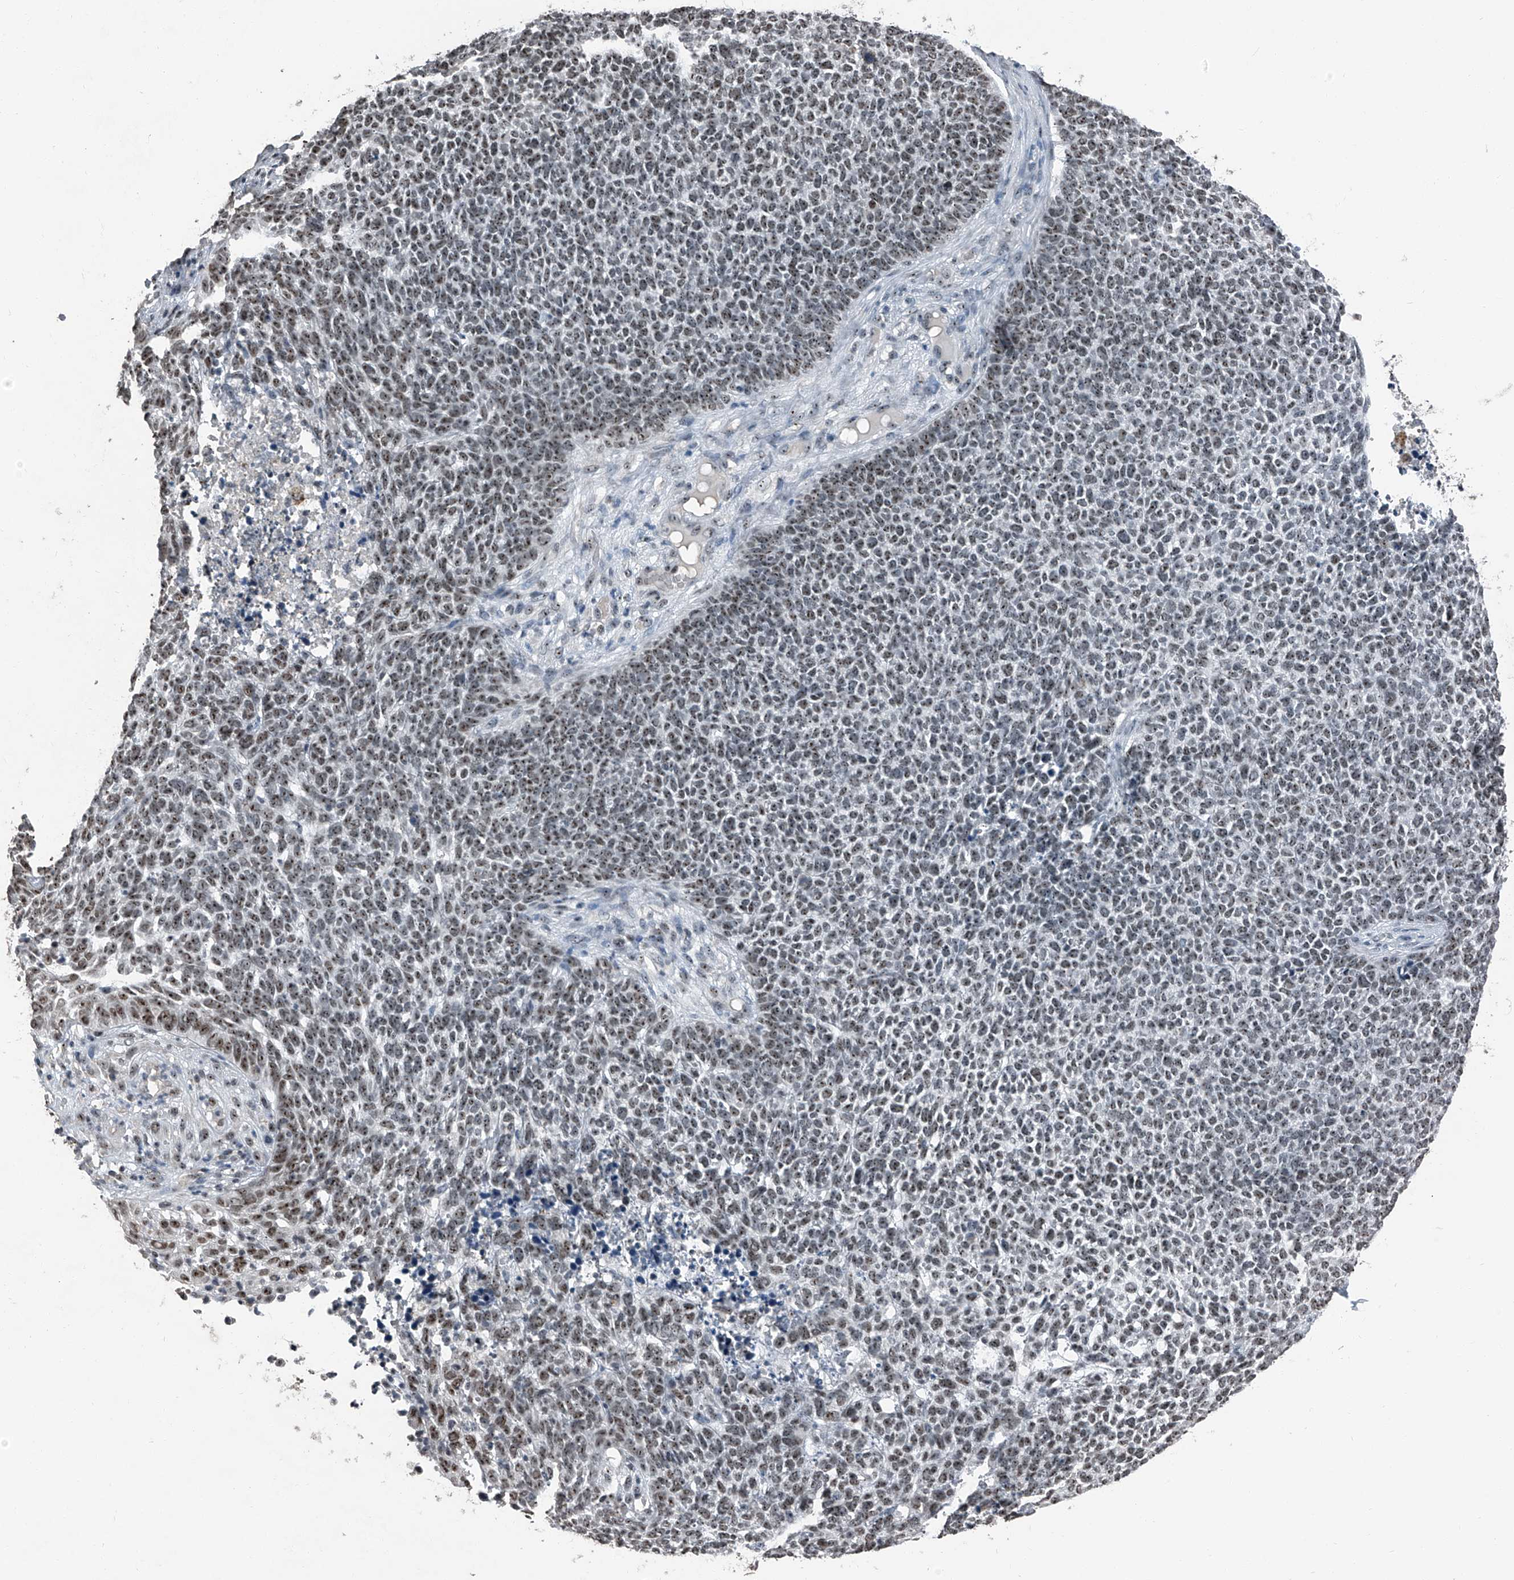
{"staining": {"intensity": "moderate", "quantity": ">75%", "location": "nuclear"}, "tissue": "skin cancer", "cell_type": "Tumor cells", "image_type": "cancer", "snomed": [{"axis": "morphology", "description": "Basal cell carcinoma"}, {"axis": "topography", "description": "Skin"}], "caption": "Skin cancer was stained to show a protein in brown. There is medium levels of moderate nuclear expression in approximately >75% of tumor cells.", "gene": "TCOF1", "patient": {"sex": "female", "age": 84}}